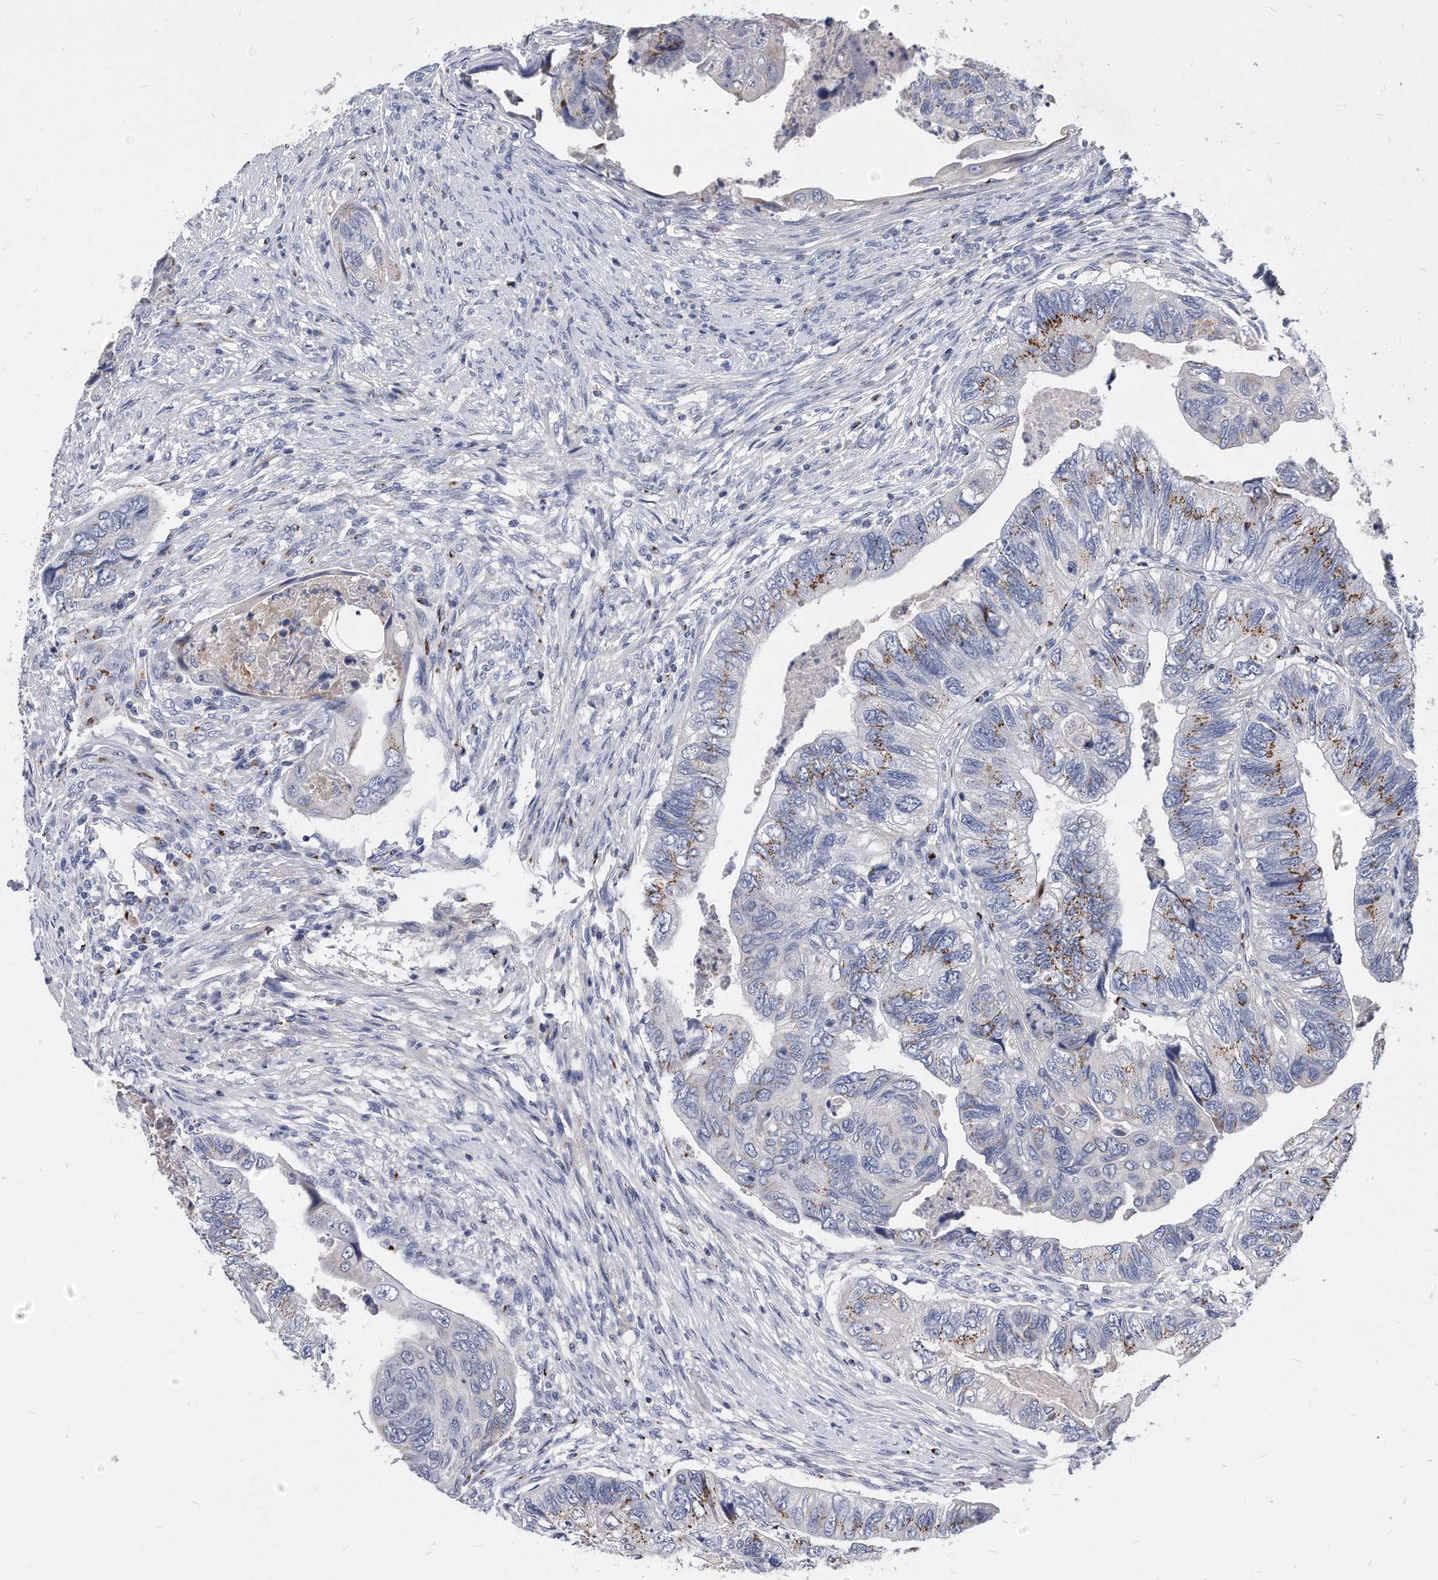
{"staining": {"intensity": "moderate", "quantity": "25%-75%", "location": "cytoplasmic/membranous"}, "tissue": "colorectal cancer", "cell_type": "Tumor cells", "image_type": "cancer", "snomed": [{"axis": "morphology", "description": "Adenocarcinoma, NOS"}, {"axis": "topography", "description": "Rectum"}], "caption": "Protein expression analysis of human adenocarcinoma (colorectal) reveals moderate cytoplasmic/membranous positivity in about 25%-75% of tumor cells.", "gene": "MGAT4A", "patient": {"sex": "male", "age": 63}}